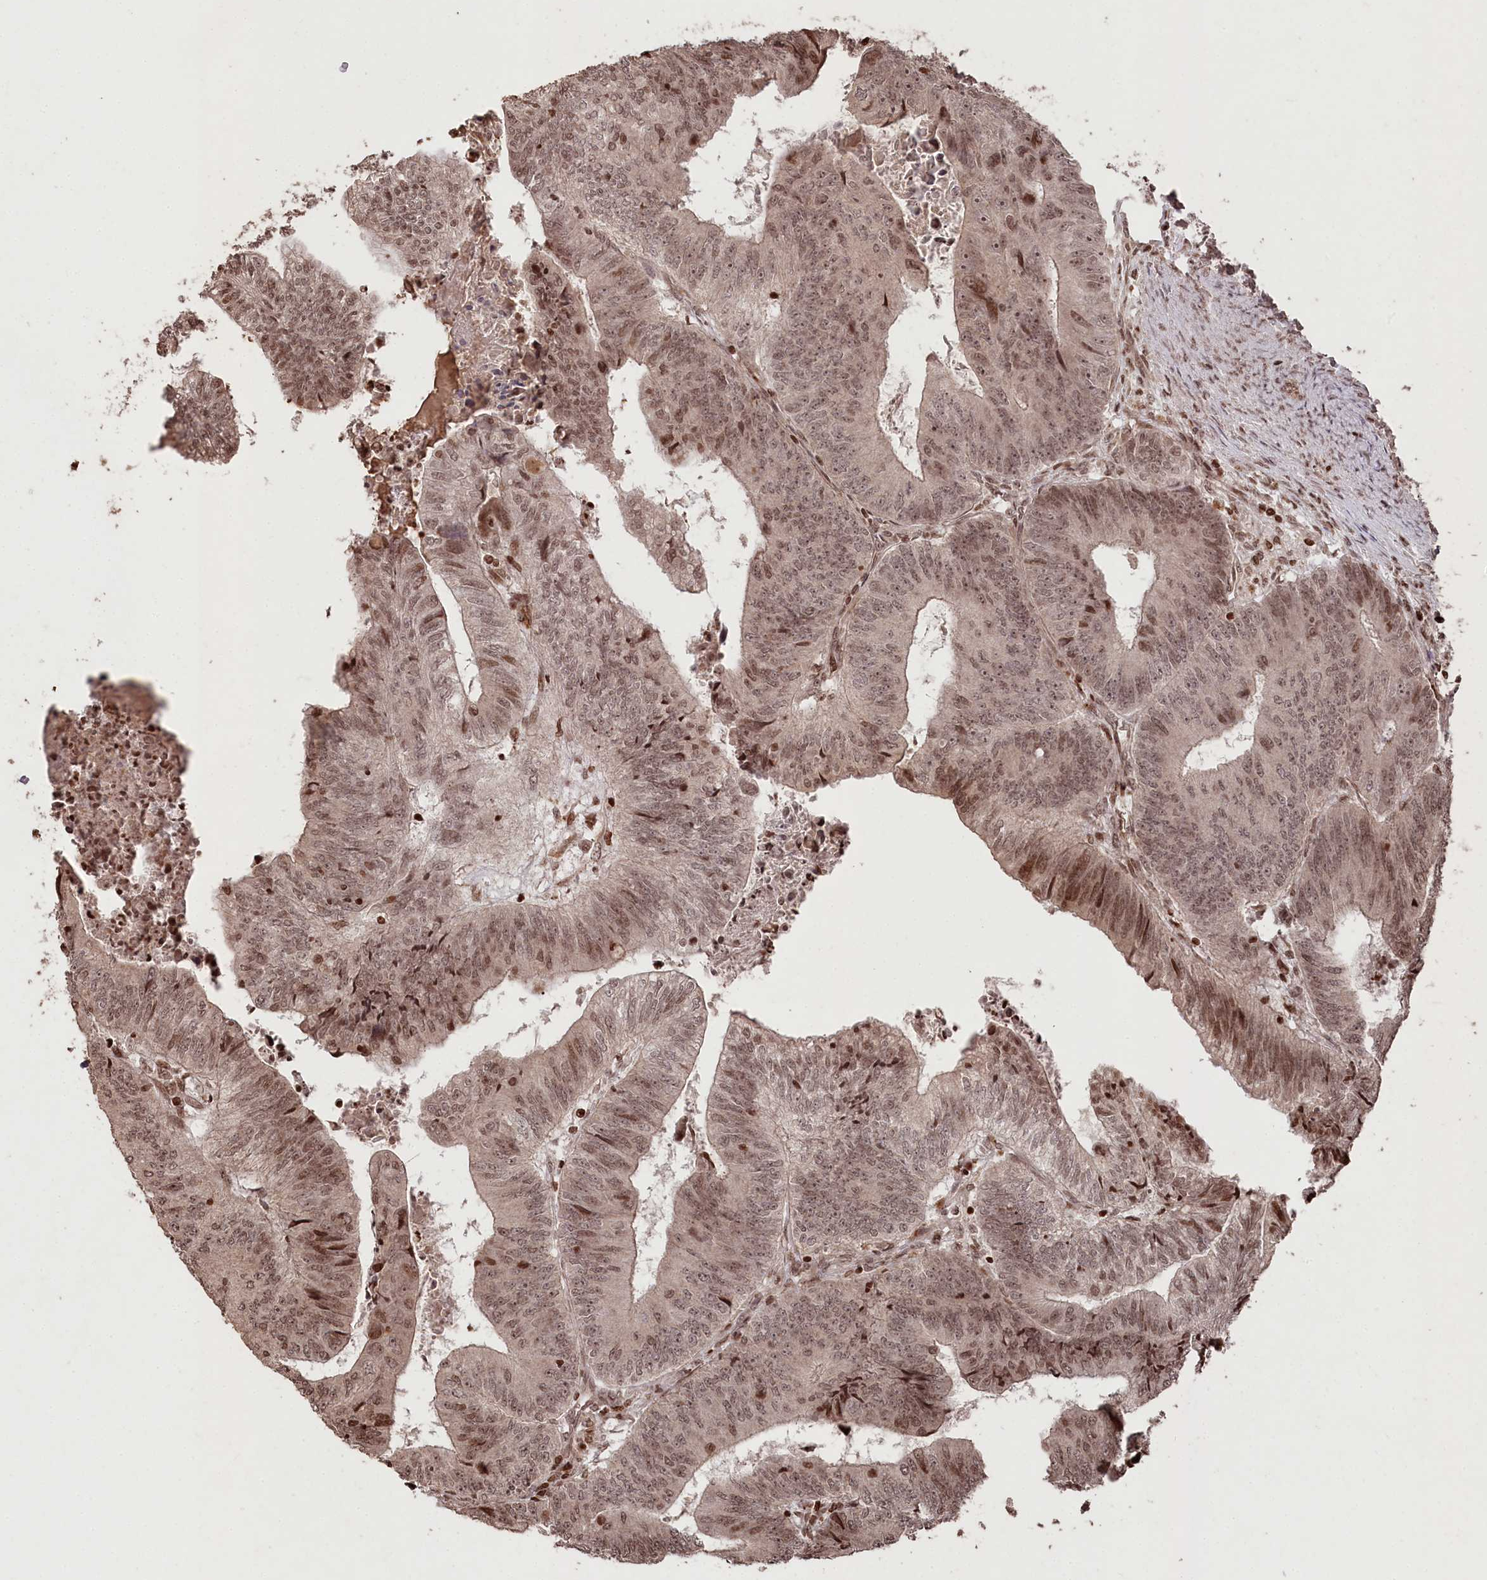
{"staining": {"intensity": "moderate", "quantity": ">75%", "location": "nuclear"}, "tissue": "colorectal cancer", "cell_type": "Tumor cells", "image_type": "cancer", "snomed": [{"axis": "morphology", "description": "Adenocarcinoma, NOS"}, {"axis": "topography", "description": "Colon"}], "caption": "Immunohistochemistry (IHC) of human adenocarcinoma (colorectal) demonstrates medium levels of moderate nuclear staining in approximately >75% of tumor cells. (DAB (3,3'-diaminobenzidine) IHC, brown staining for protein, blue staining for nuclei).", "gene": "CCSER2", "patient": {"sex": "female", "age": 67}}